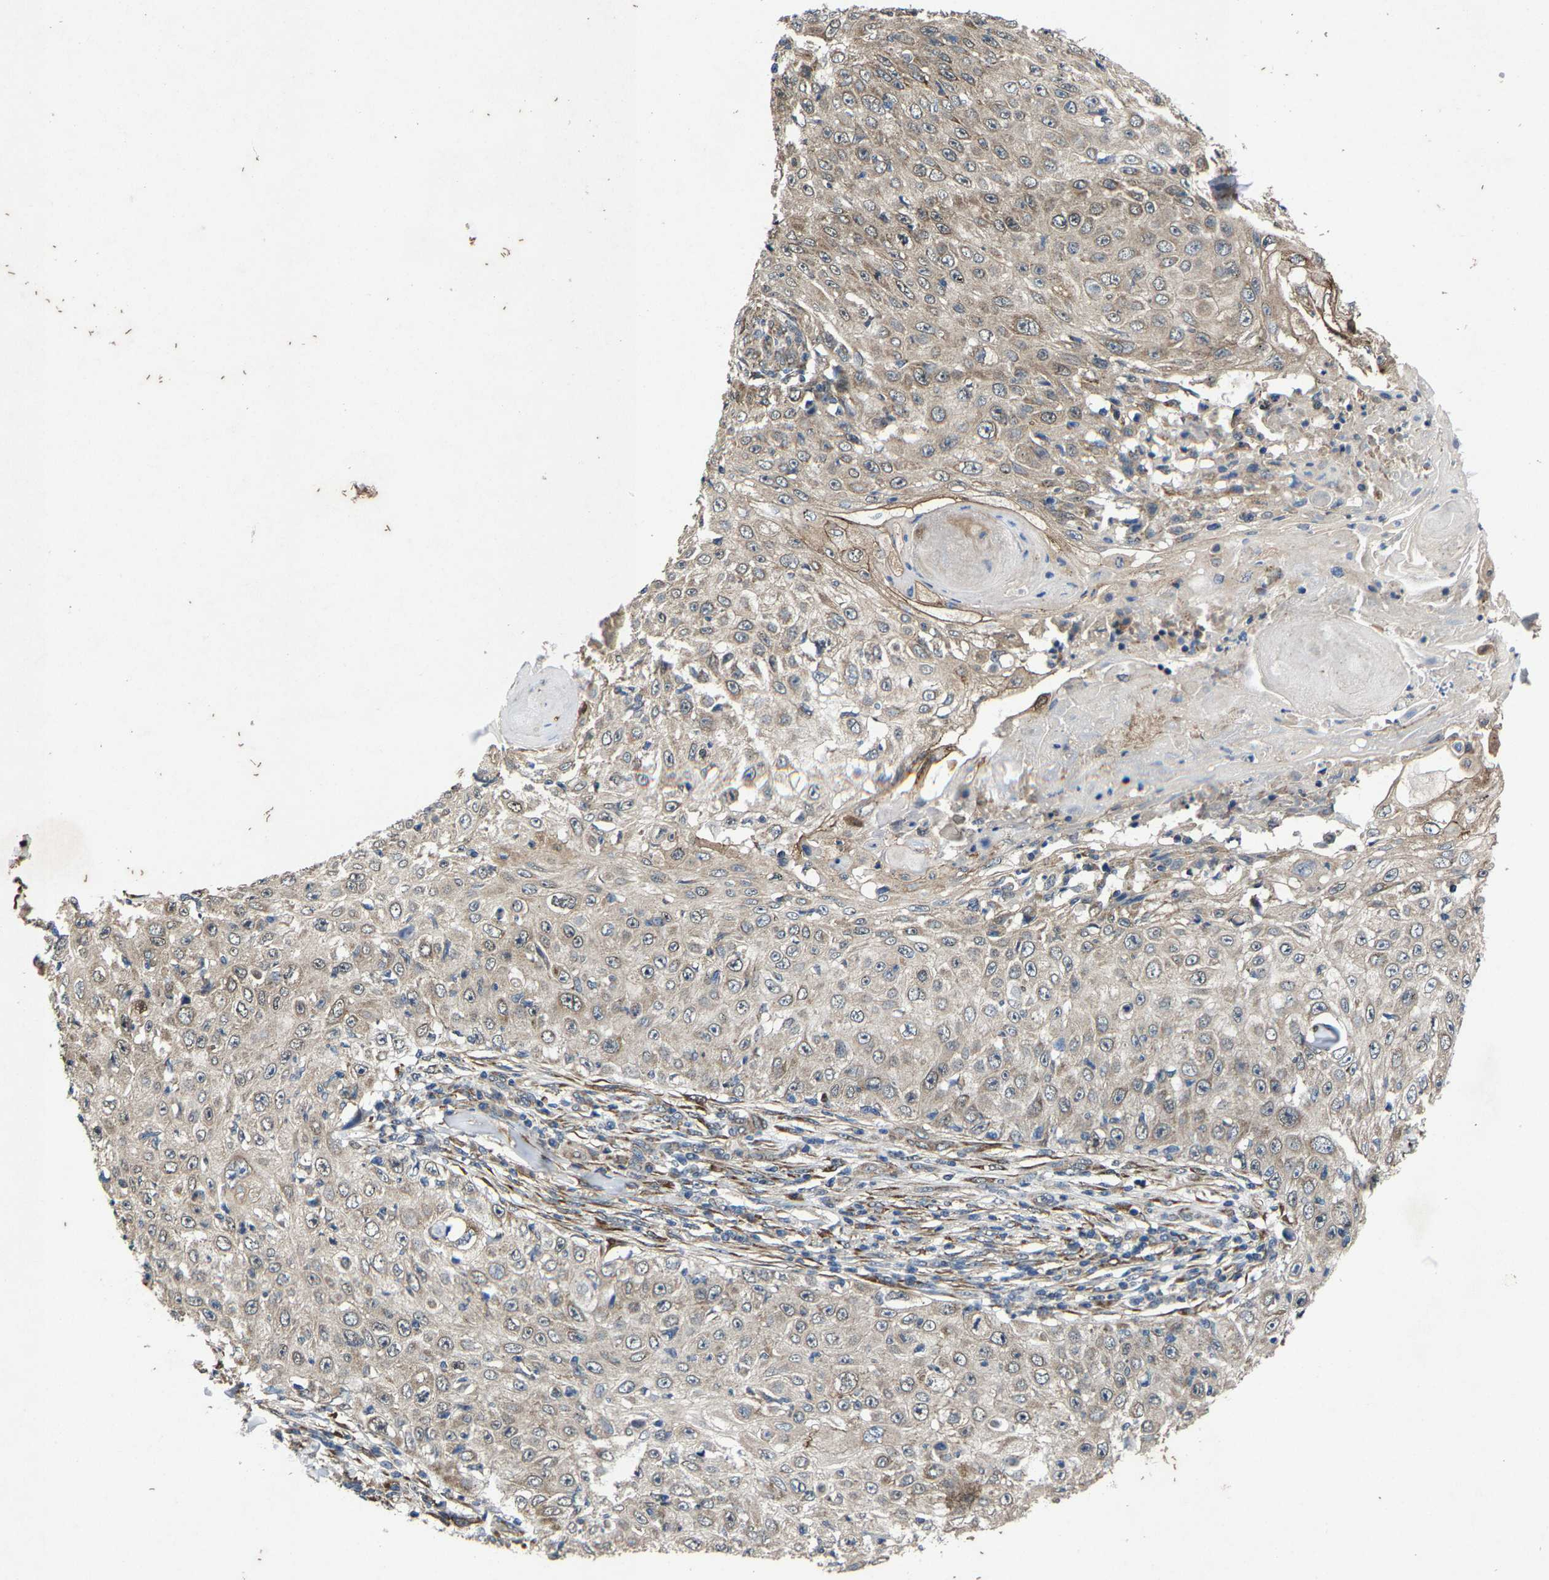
{"staining": {"intensity": "weak", "quantity": ">75%", "location": "cytoplasmic/membranous"}, "tissue": "skin cancer", "cell_type": "Tumor cells", "image_type": "cancer", "snomed": [{"axis": "morphology", "description": "Squamous cell carcinoma, NOS"}, {"axis": "topography", "description": "Skin"}], "caption": "A low amount of weak cytoplasmic/membranous positivity is present in approximately >75% of tumor cells in skin cancer tissue.", "gene": "PDP1", "patient": {"sex": "male", "age": 86}}